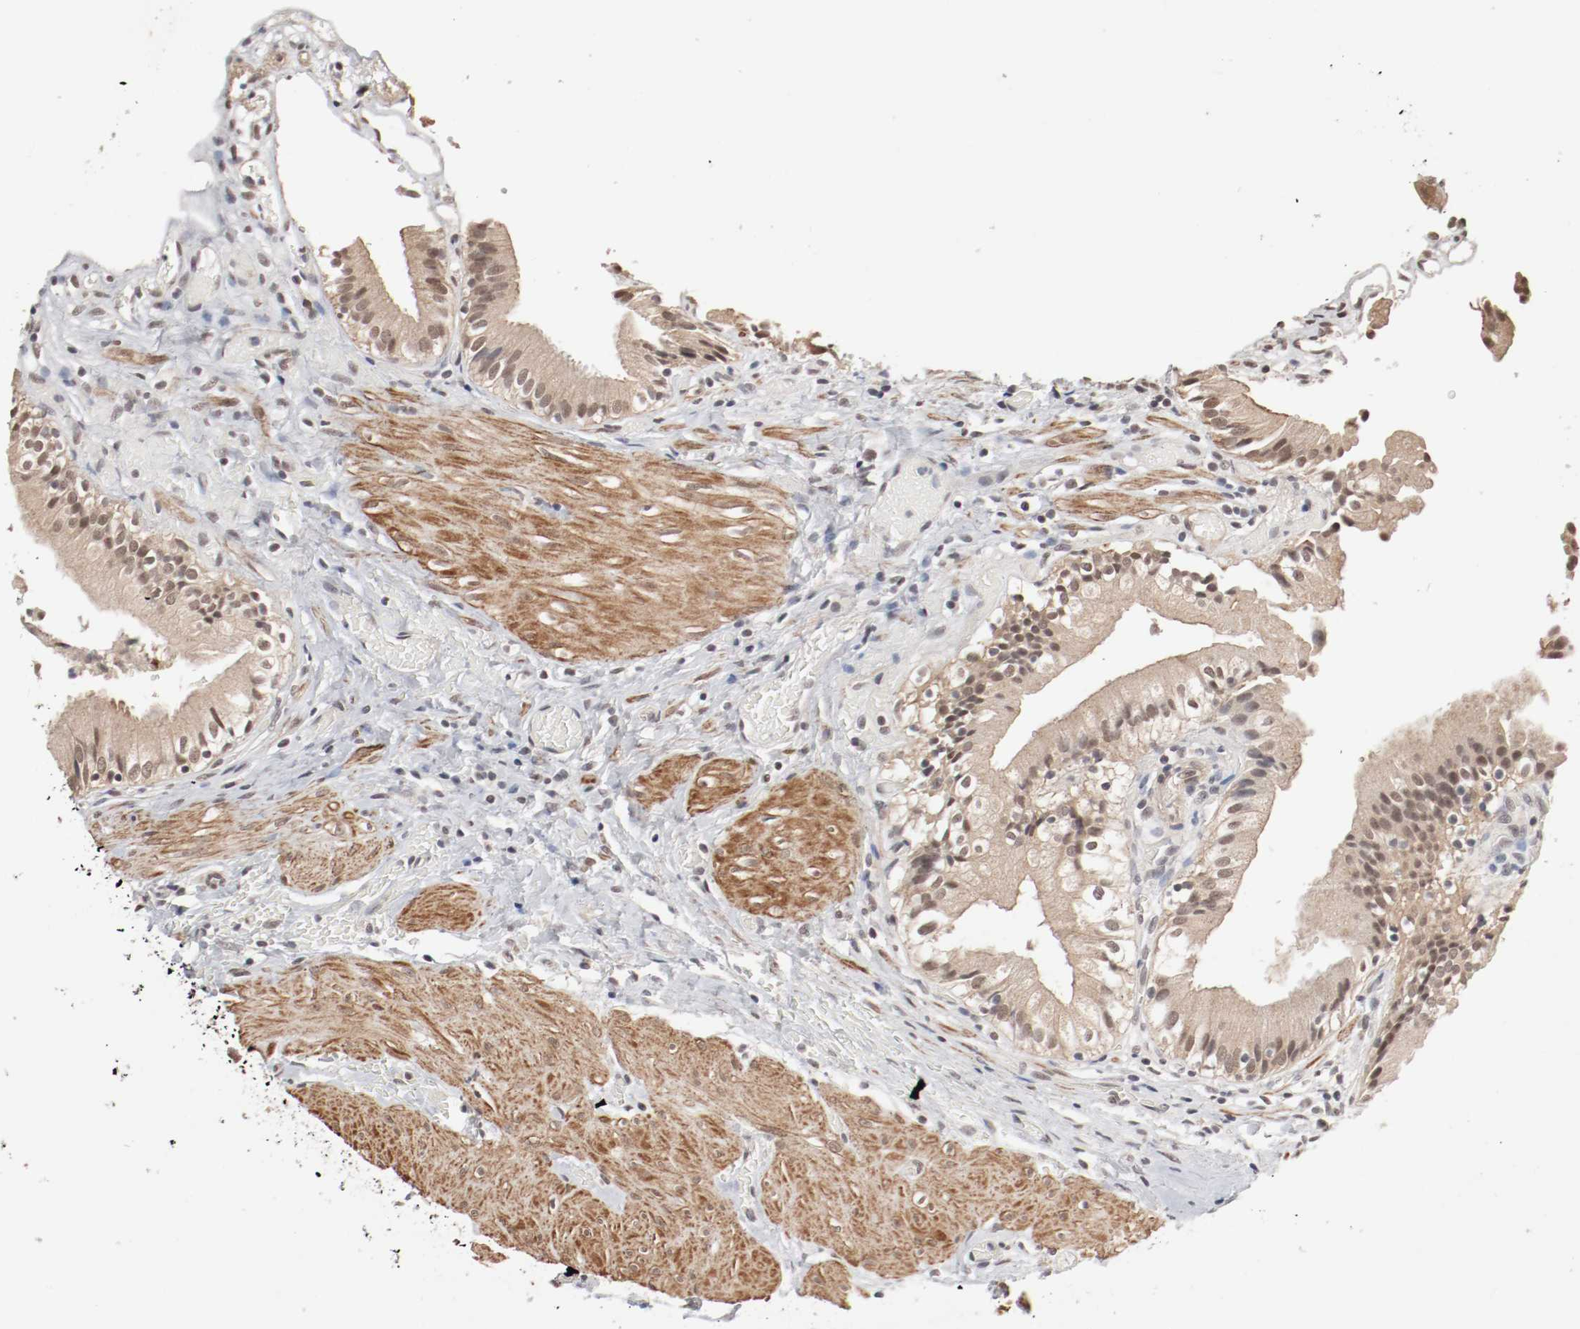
{"staining": {"intensity": "weak", "quantity": ">75%", "location": "cytoplasmic/membranous,nuclear"}, "tissue": "gallbladder", "cell_type": "Glandular cells", "image_type": "normal", "snomed": [{"axis": "morphology", "description": "Normal tissue, NOS"}, {"axis": "topography", "description": "Gallbladder"}], "caption": "This image demonstrates benign gallbladder stained with IHC to label a protein in brown. The cytoplasmic/membranous,nuclear of glandular cells show weak positivity for the protein. Nuclei are counter-stained blue.", "gene": "CSNK2B", "patient": {"sex": "male", "age": 65}}